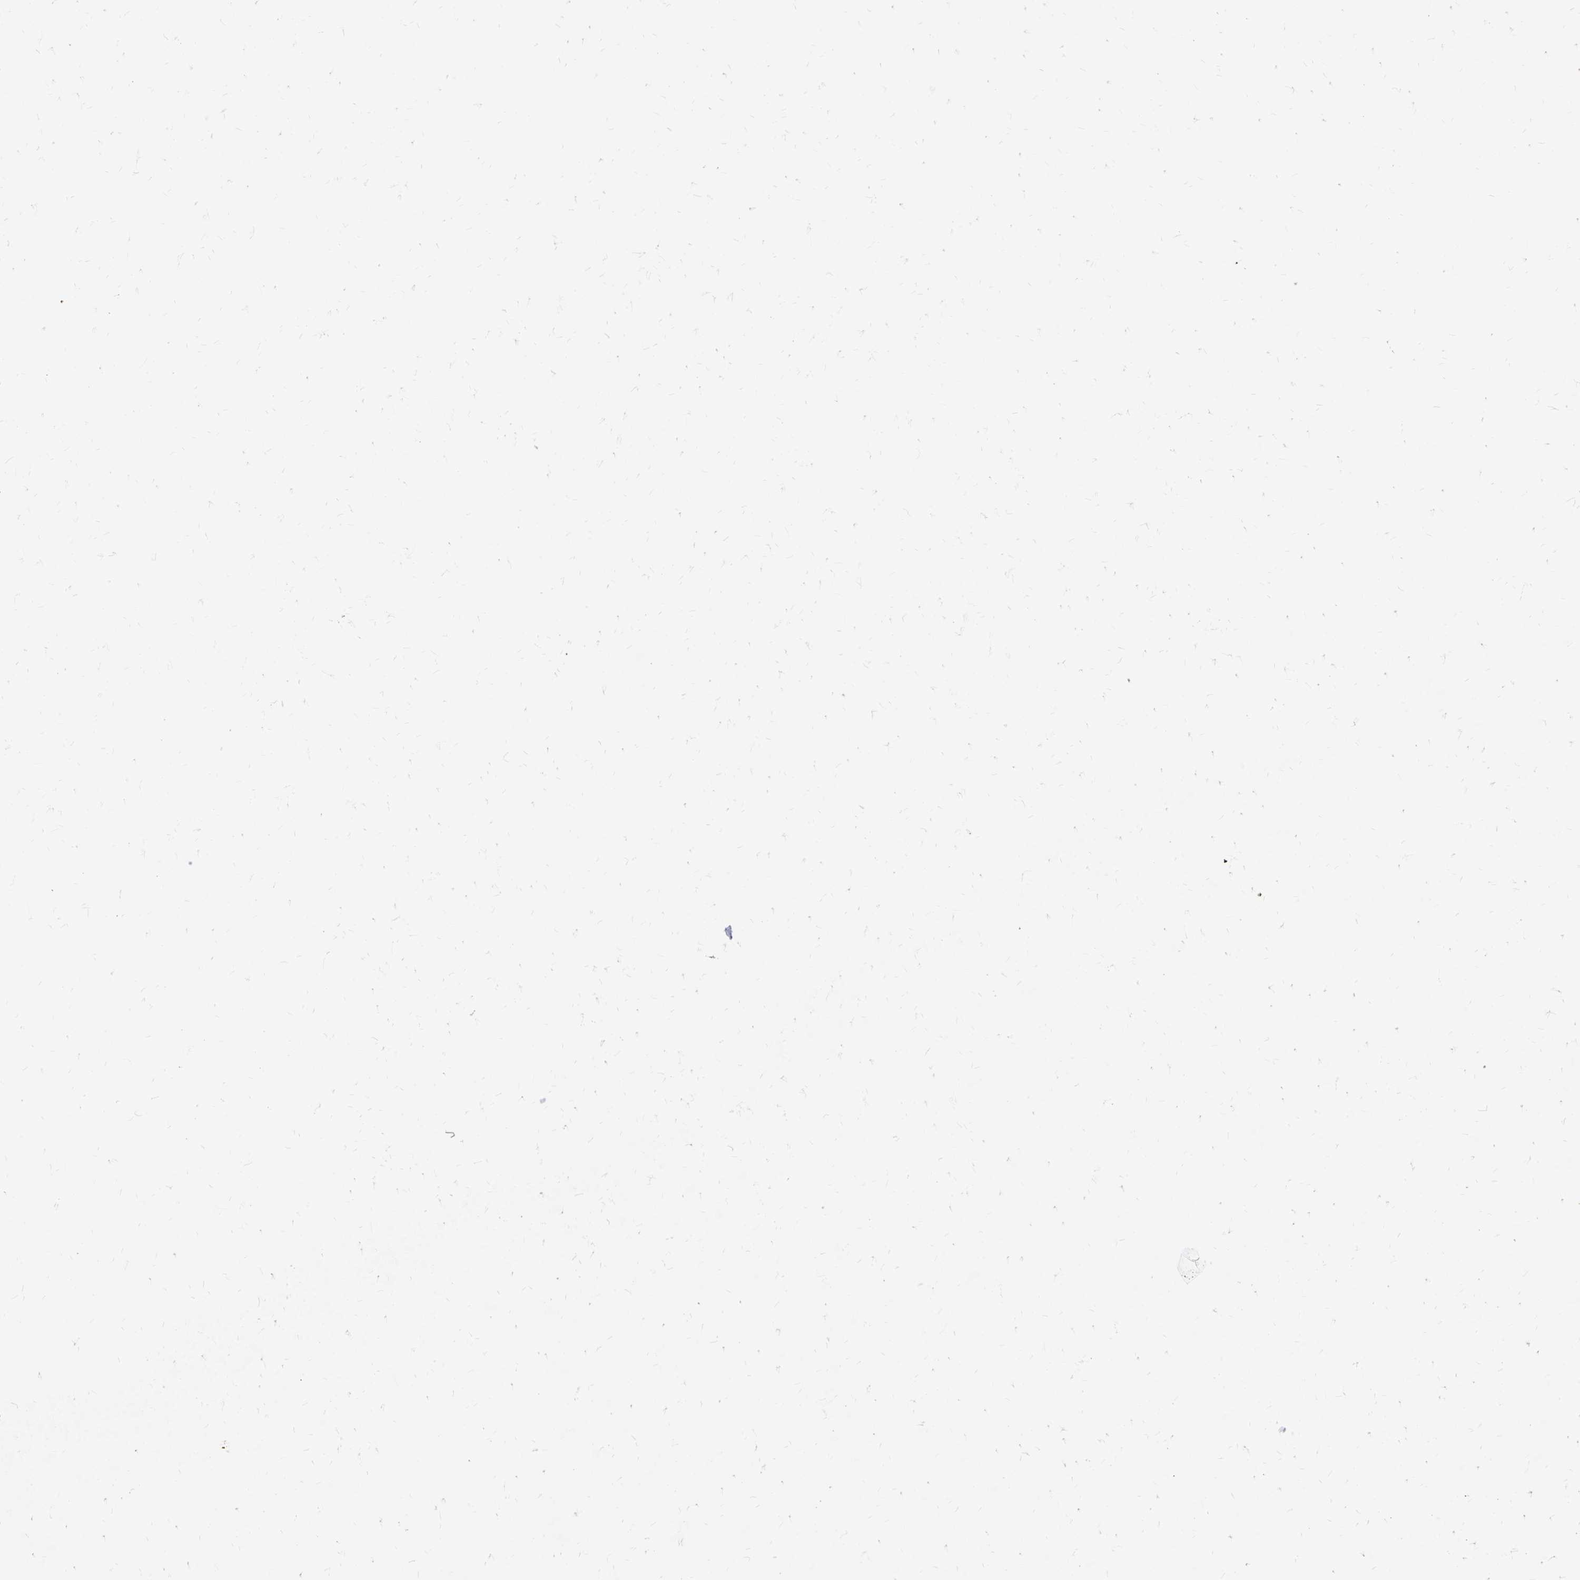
{"staining": {"intensity": "weak", "quantity": "<25%", "location": "nuclear"}, "tissue": "lung cancer", "cell_type": "Tumor cells", "image_type": "cancer", "snomed": [{"axis": "morphology", "description": "Squamous cell carcinoma, NOS"}, {"axis": "topography", "description": "Lung"}], "caption": "Squamous cell carcinoma (lung) stained for a protein using IHC shows no positivity tumor cells.", "gene": "CDIN1", "patient": {"sex": "female", "age": 72}}